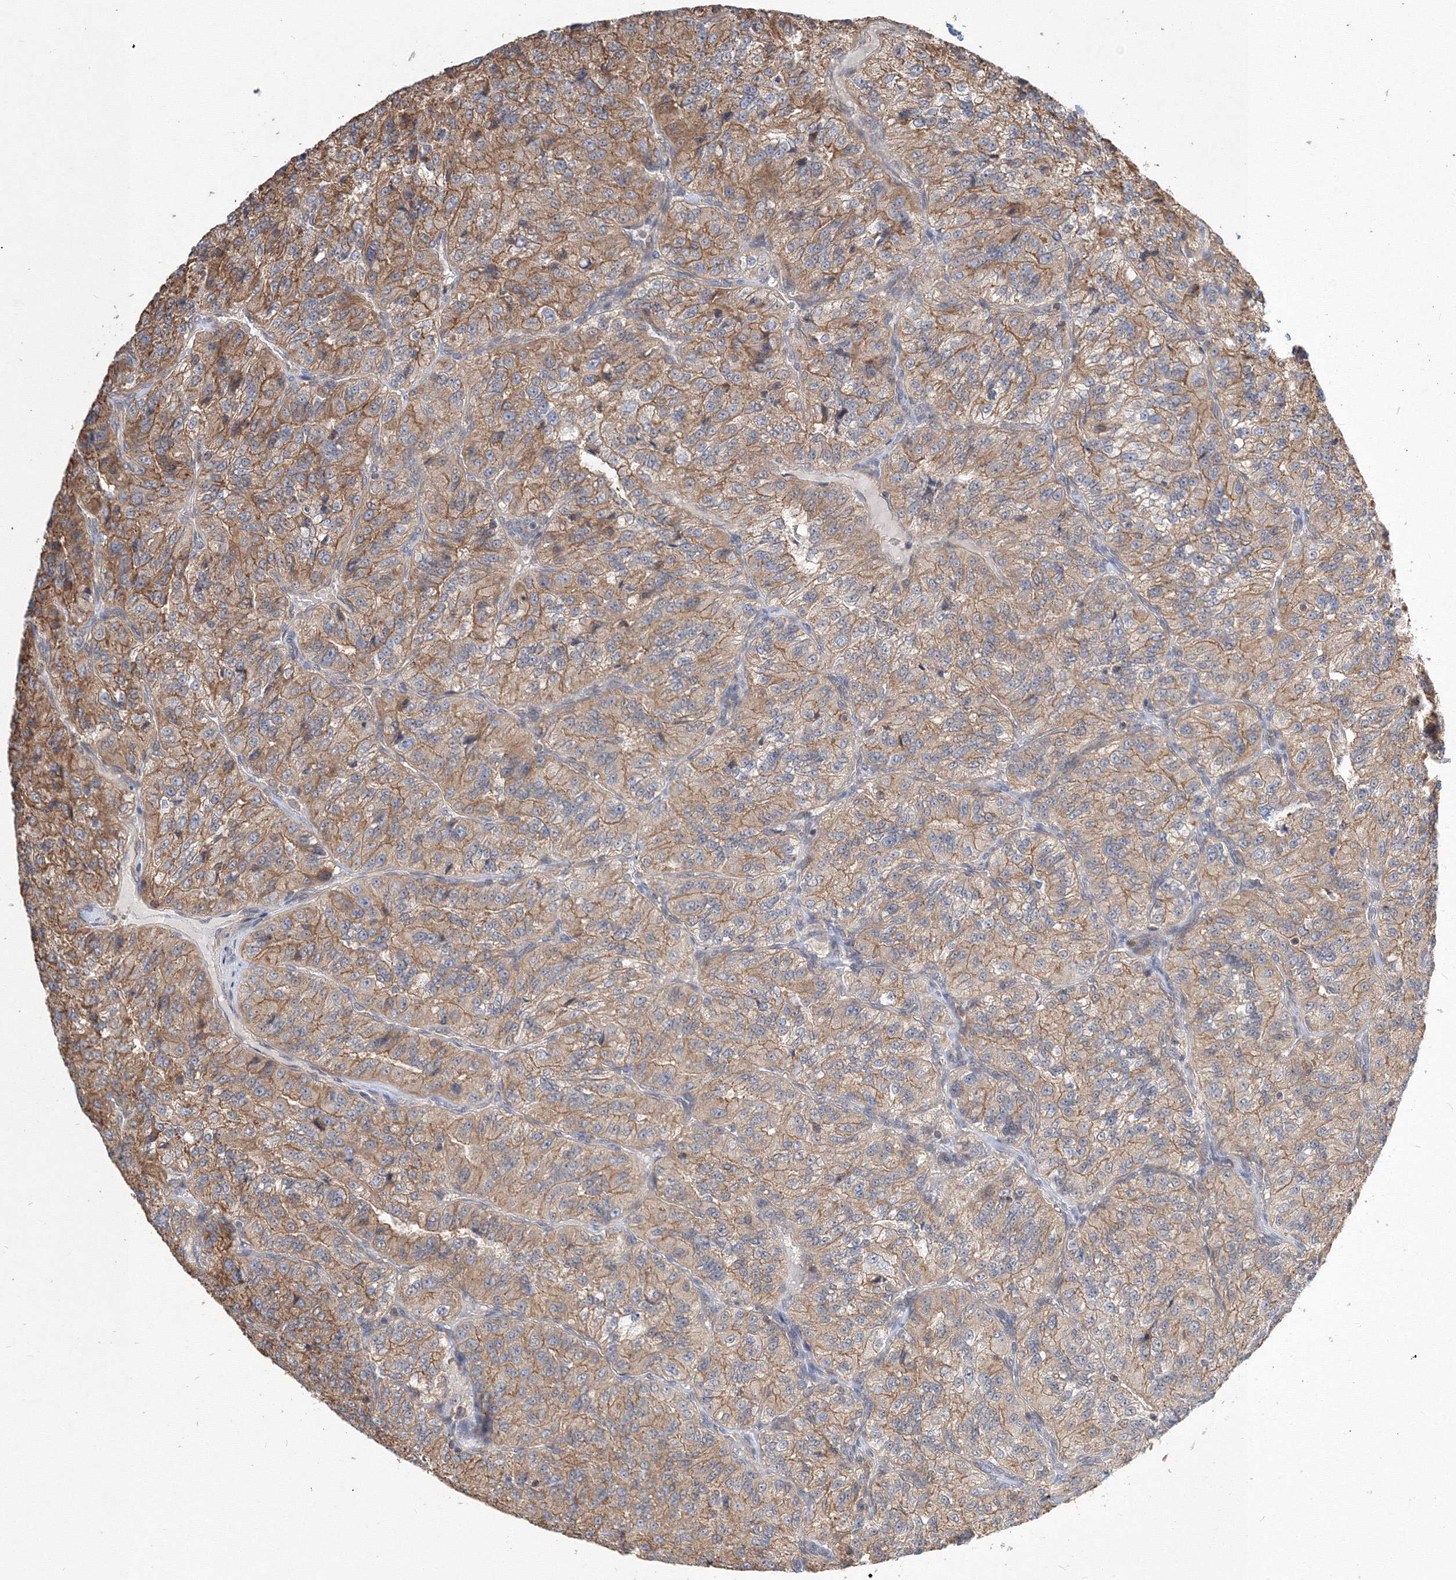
{"staining": {"intensity": "moderate", "quantity": ">75%", "location": "cytoplasmic/membranous"}, "tissue": "renal cancer", "cell_type": "Tumor cells", "image_type": "cancer", "snomed": [{"axis": "morphology", "description": "Adenocarcinoma, NOS"}, {"axis": "topography", "description": "Kidney"}], "caption": "Tumor cells reveal medium levels of moderate cytoplasmic/membranous positivity in approximately >75% of cells in renal cancer. (brown staining indicates protein expression, while blue staining denotes nuclei).", "gene": "AASDH", "patient": {"sex": "female", "age": 63}}